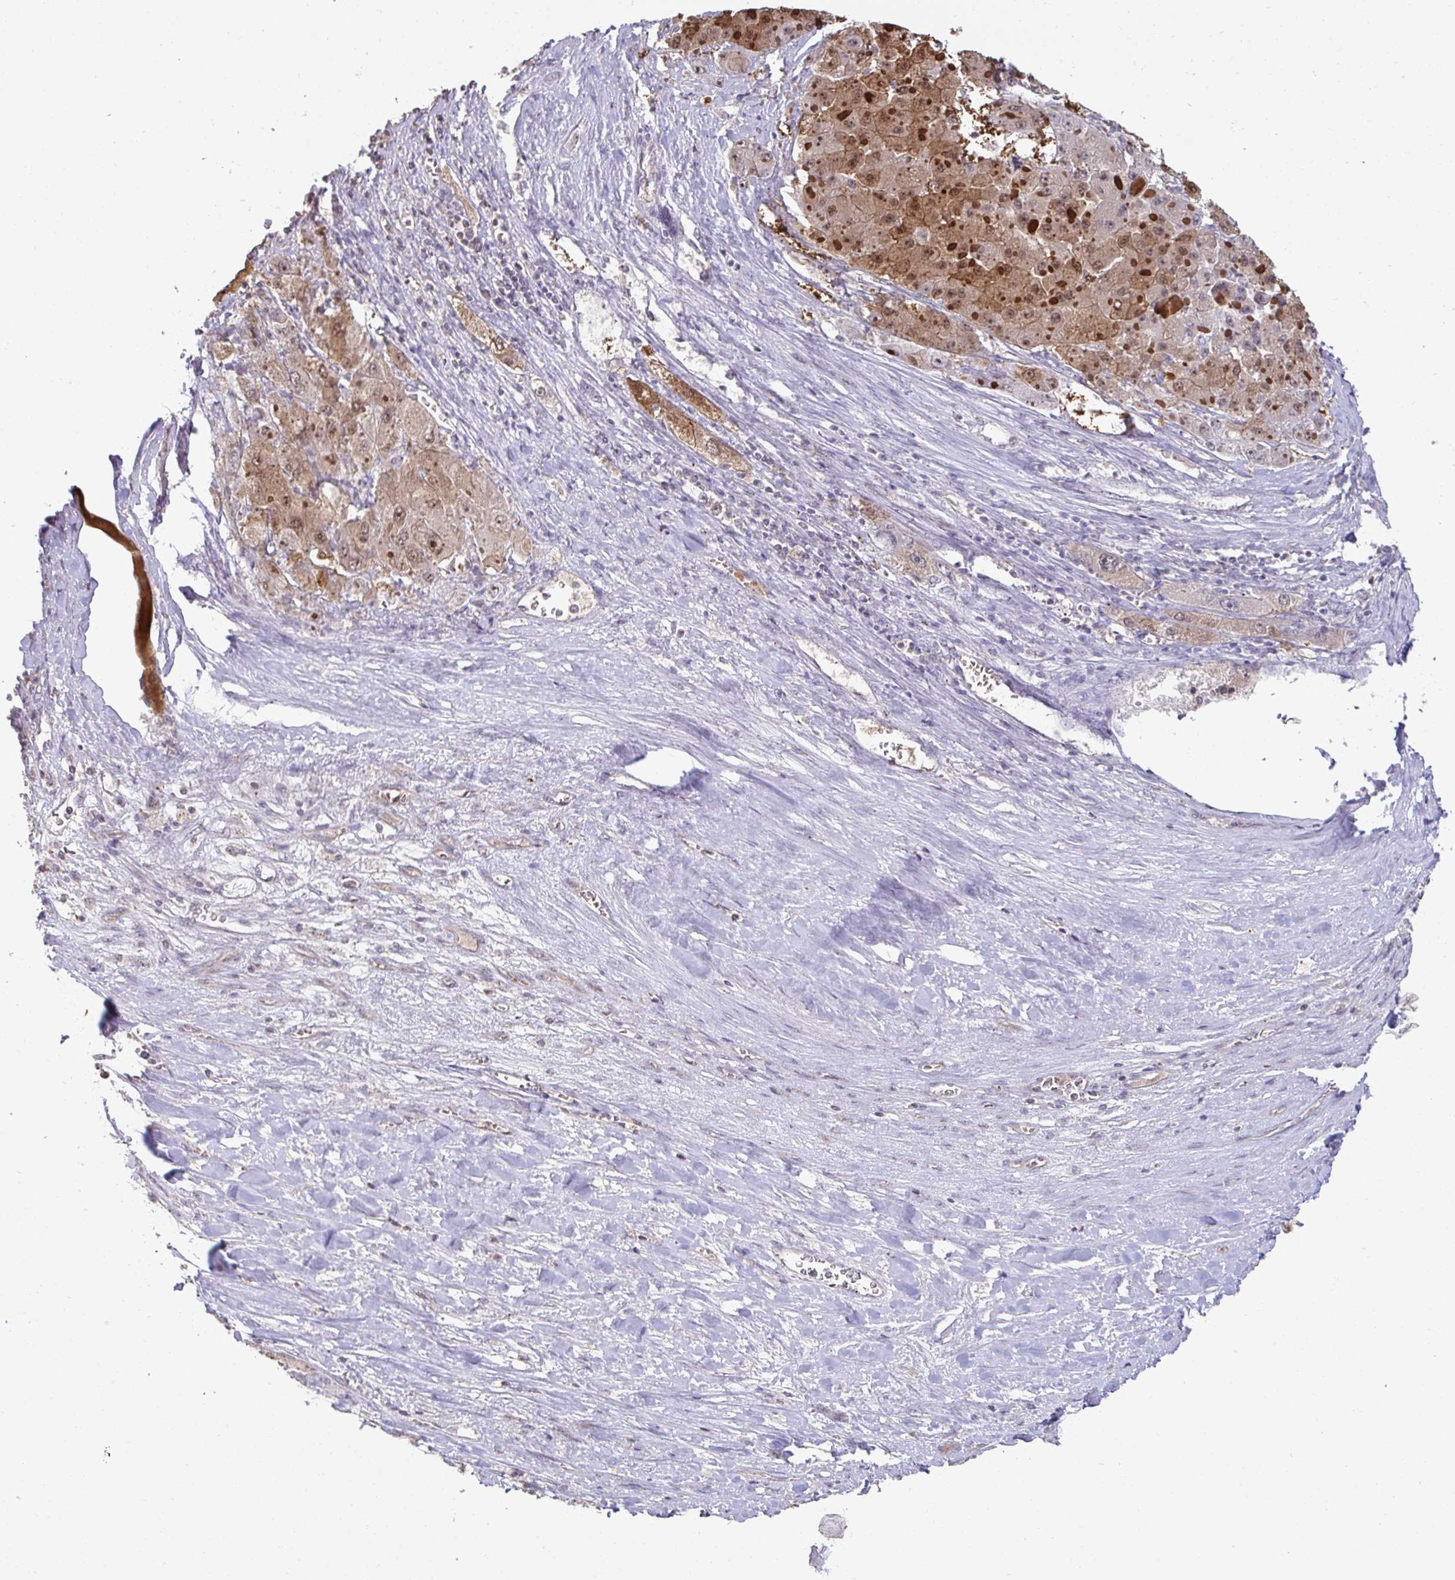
{"staining": {"intensity": "weak", "quantity": ">75%", "location": "cytoplasmic/membranous,nuclear"}, "tissue": "liver cancer", "cell_type": "Tumor cells", "image_type": "cancer", "snomed": [{"axis": "morphology", "description": "Carcinoma, Hepatocellular, NOS"}, {"axis": "topography", "description": "Liver"}], "caption": "Liver cancer stained with a brown dye exhibits weak cytoplasmic/membranous and nuclear positive positivity in approximately >75% of tumor cells.", "gene": "SENP3", "patient": {"sex": "female", "age": 73}}